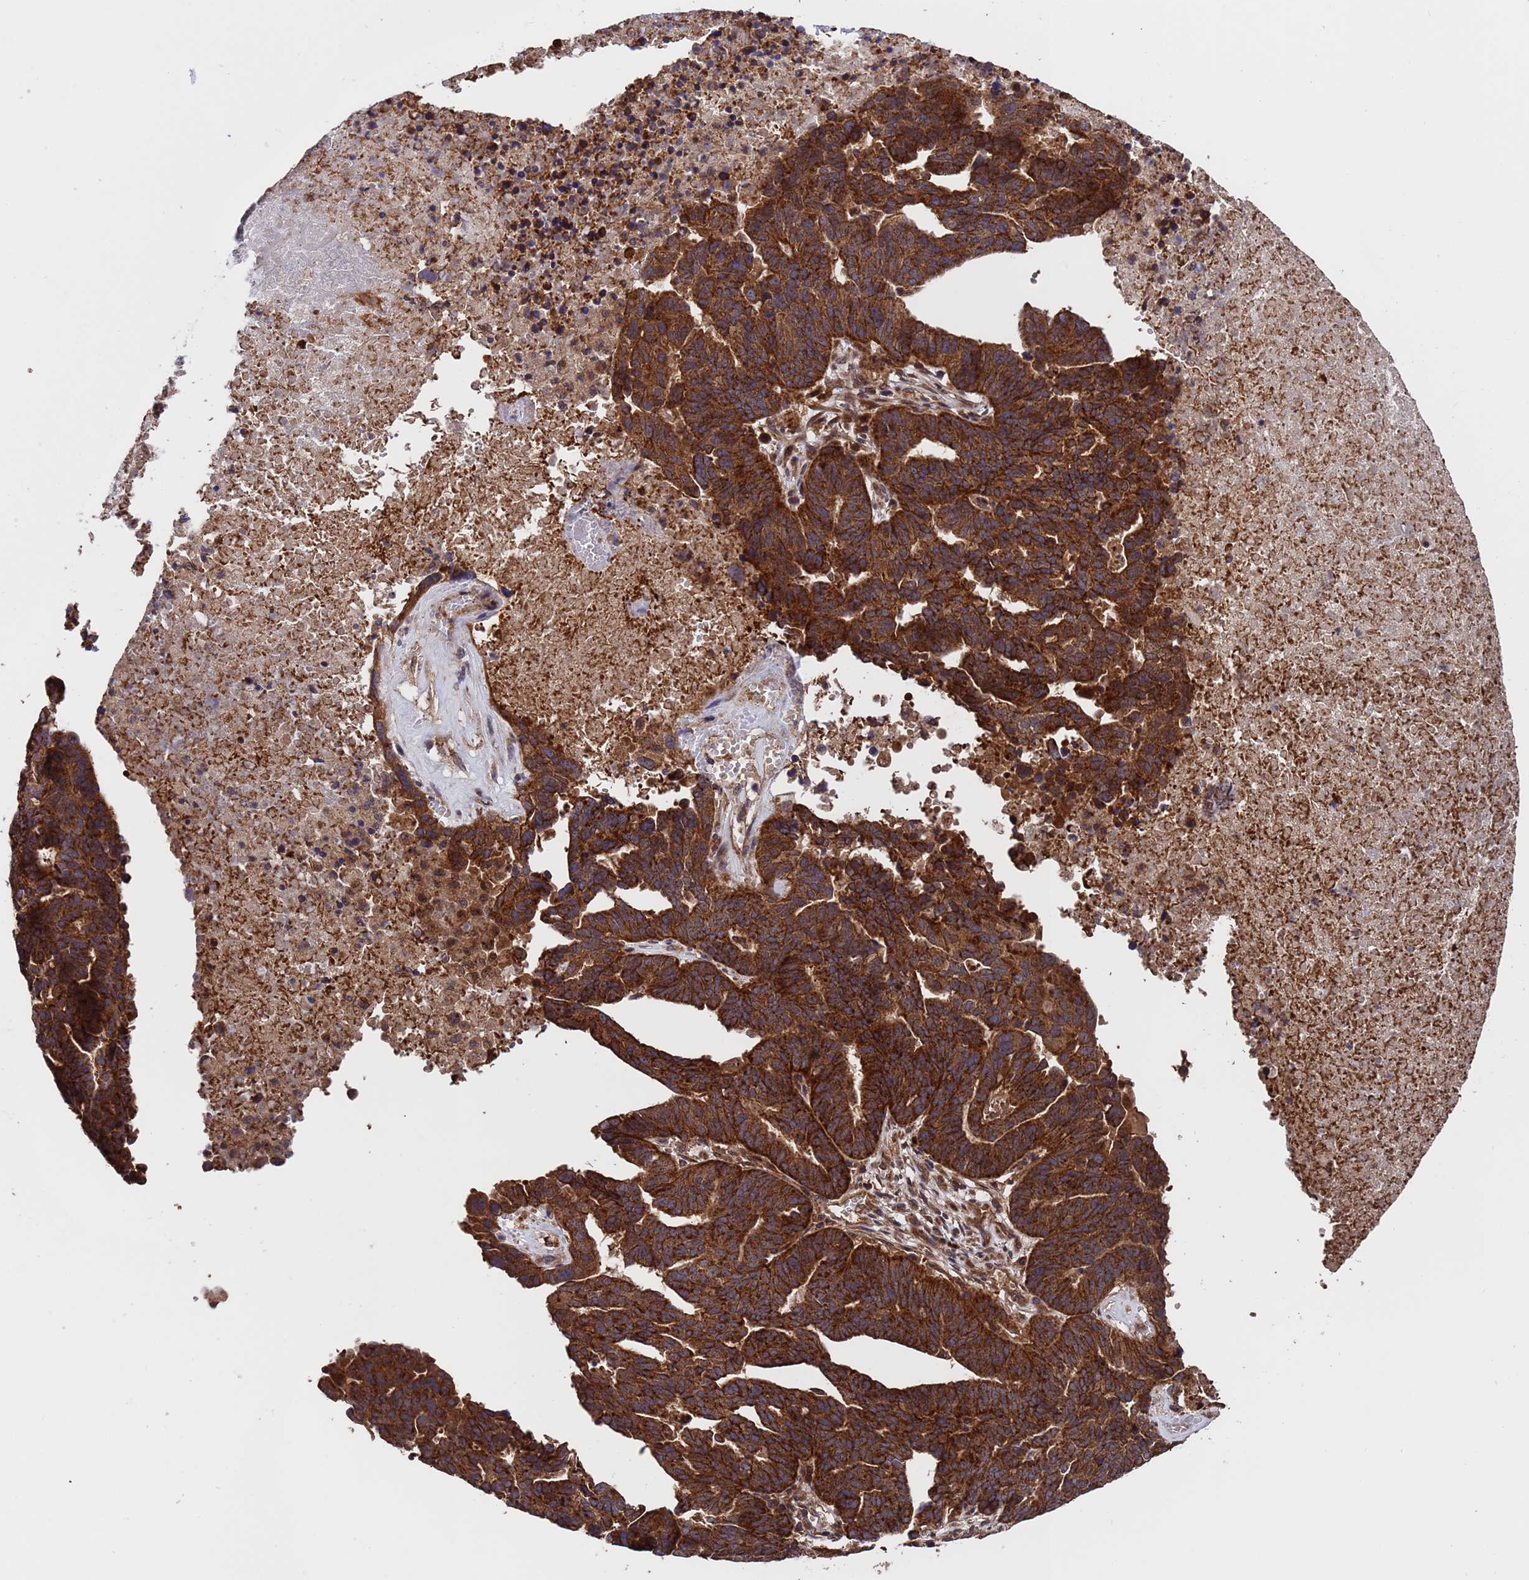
{"staining": {"intensity": "strong", "quantity": ">75%", "location": "cytoplasmic/membranous"}, "tissue": "ovarian cancer", "cell_type": "Tumor cells", "image_type": "cancer", "snomed": [{"axis": "morphology", "description": "Cystadenocarcinoma, serous, NOS"}, {"axis": "topography", "description": "Ovary"}], "caption": "Immunohistochemical staining of human ovarian cancer reveals high levels of strong cytoplasmic/membranous staining in about >75% of tumor cells. Using DAB (3,3'-diaminobenzidine) (brown) and hematoxylin (blue) stains, captured at high magnification using brightfield microscopy.", "gene": "TSR3", "patient": {"sex": "female", "age": 59}}